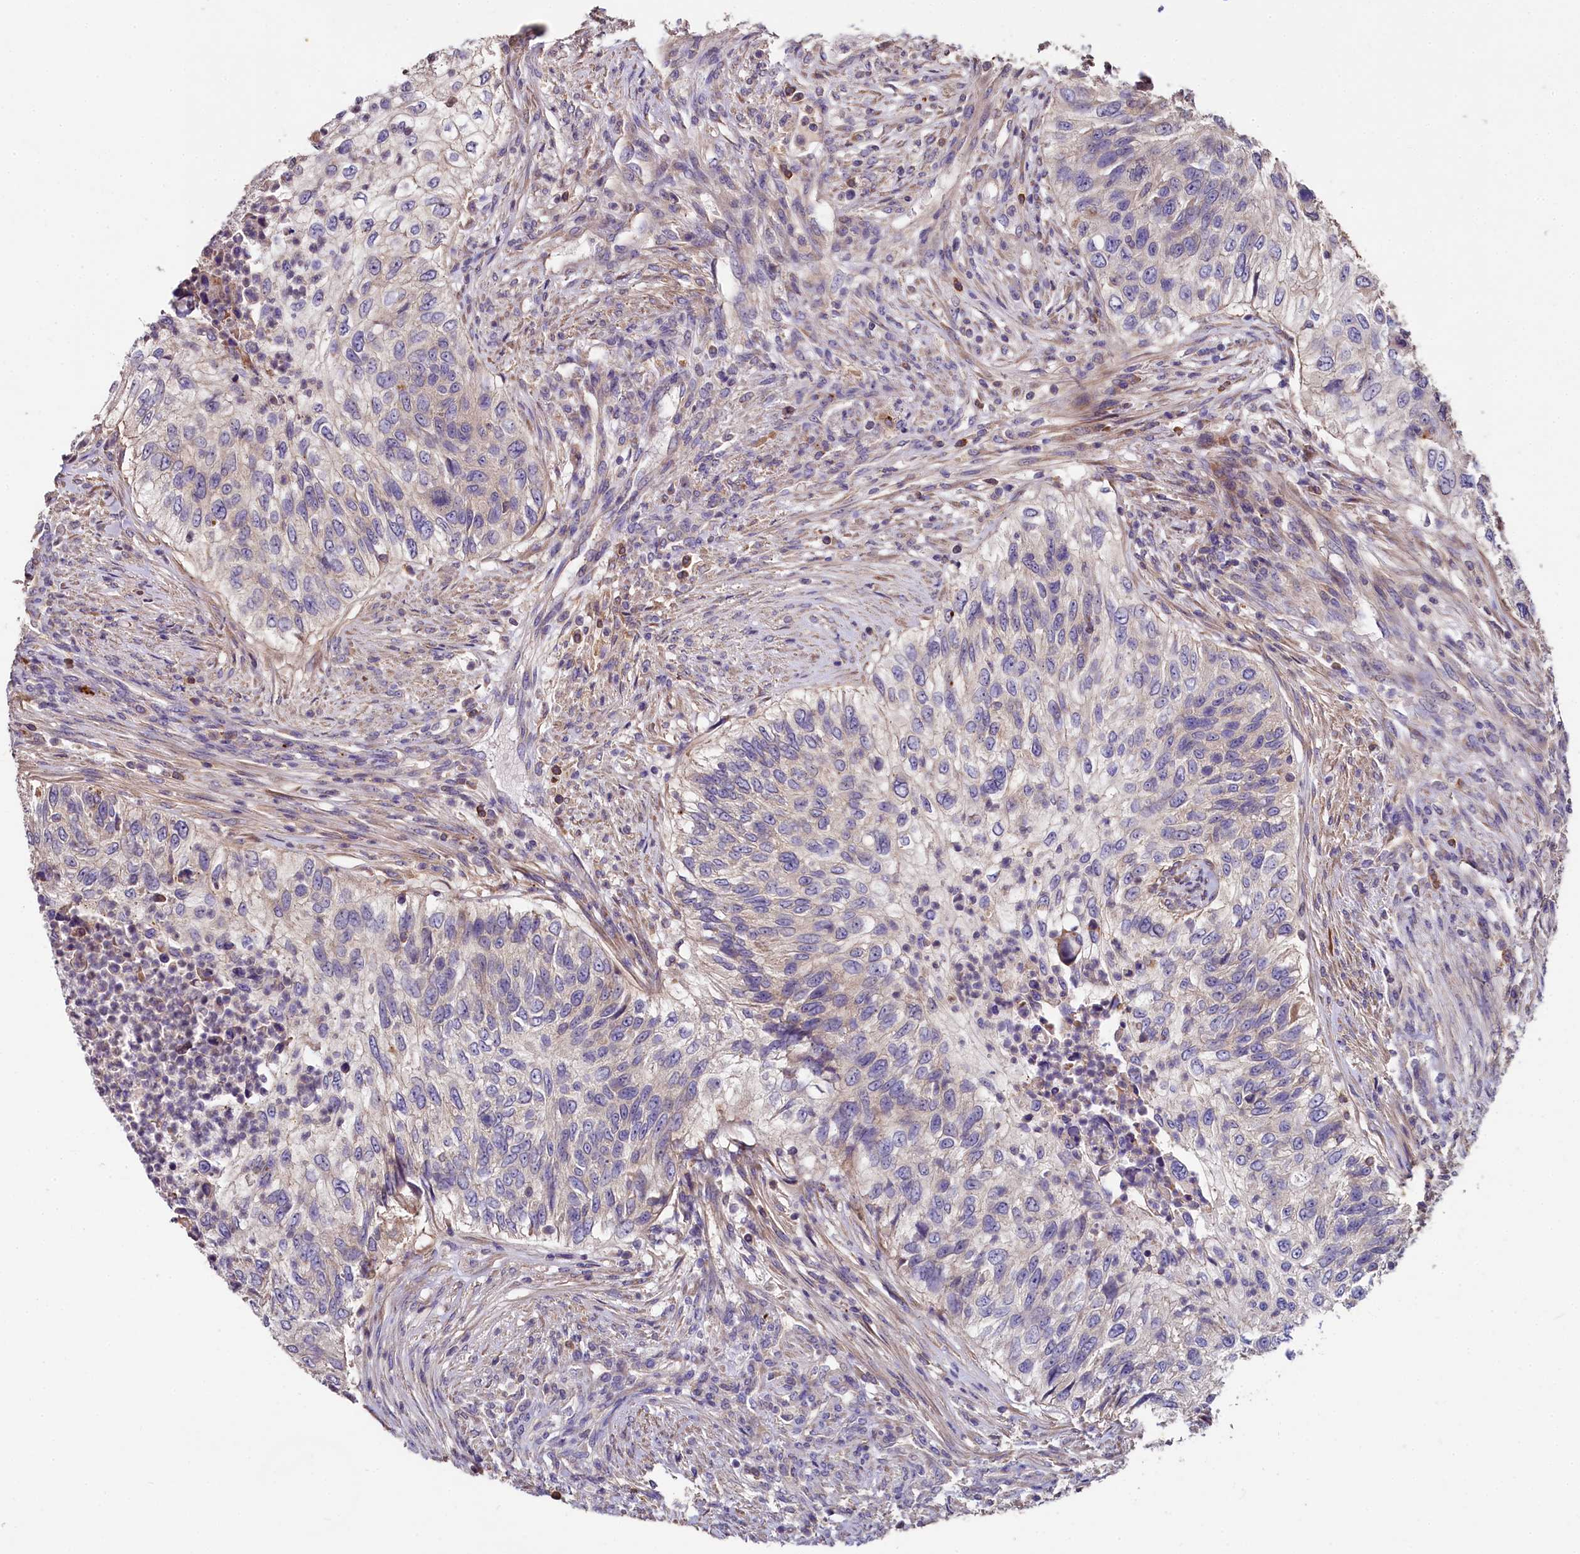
{"staining": {"intensity": "negative", "quantity": "none", "location": "none"}, "tissue": "urothelial cancer", "cell_type": "Tumor cells", "image_type": "cancer", "snomed": [{"axis": "morphology", "description": "Urothelial carcinoma, High grade"}, {"axis": "topography", "description": "Urinary bladder"}], "caption": "There is no significant staining in tumor cells of urothelial cancer.", "gene": "SPRYD3", "patient": {"sex": "female", "age": 60}}